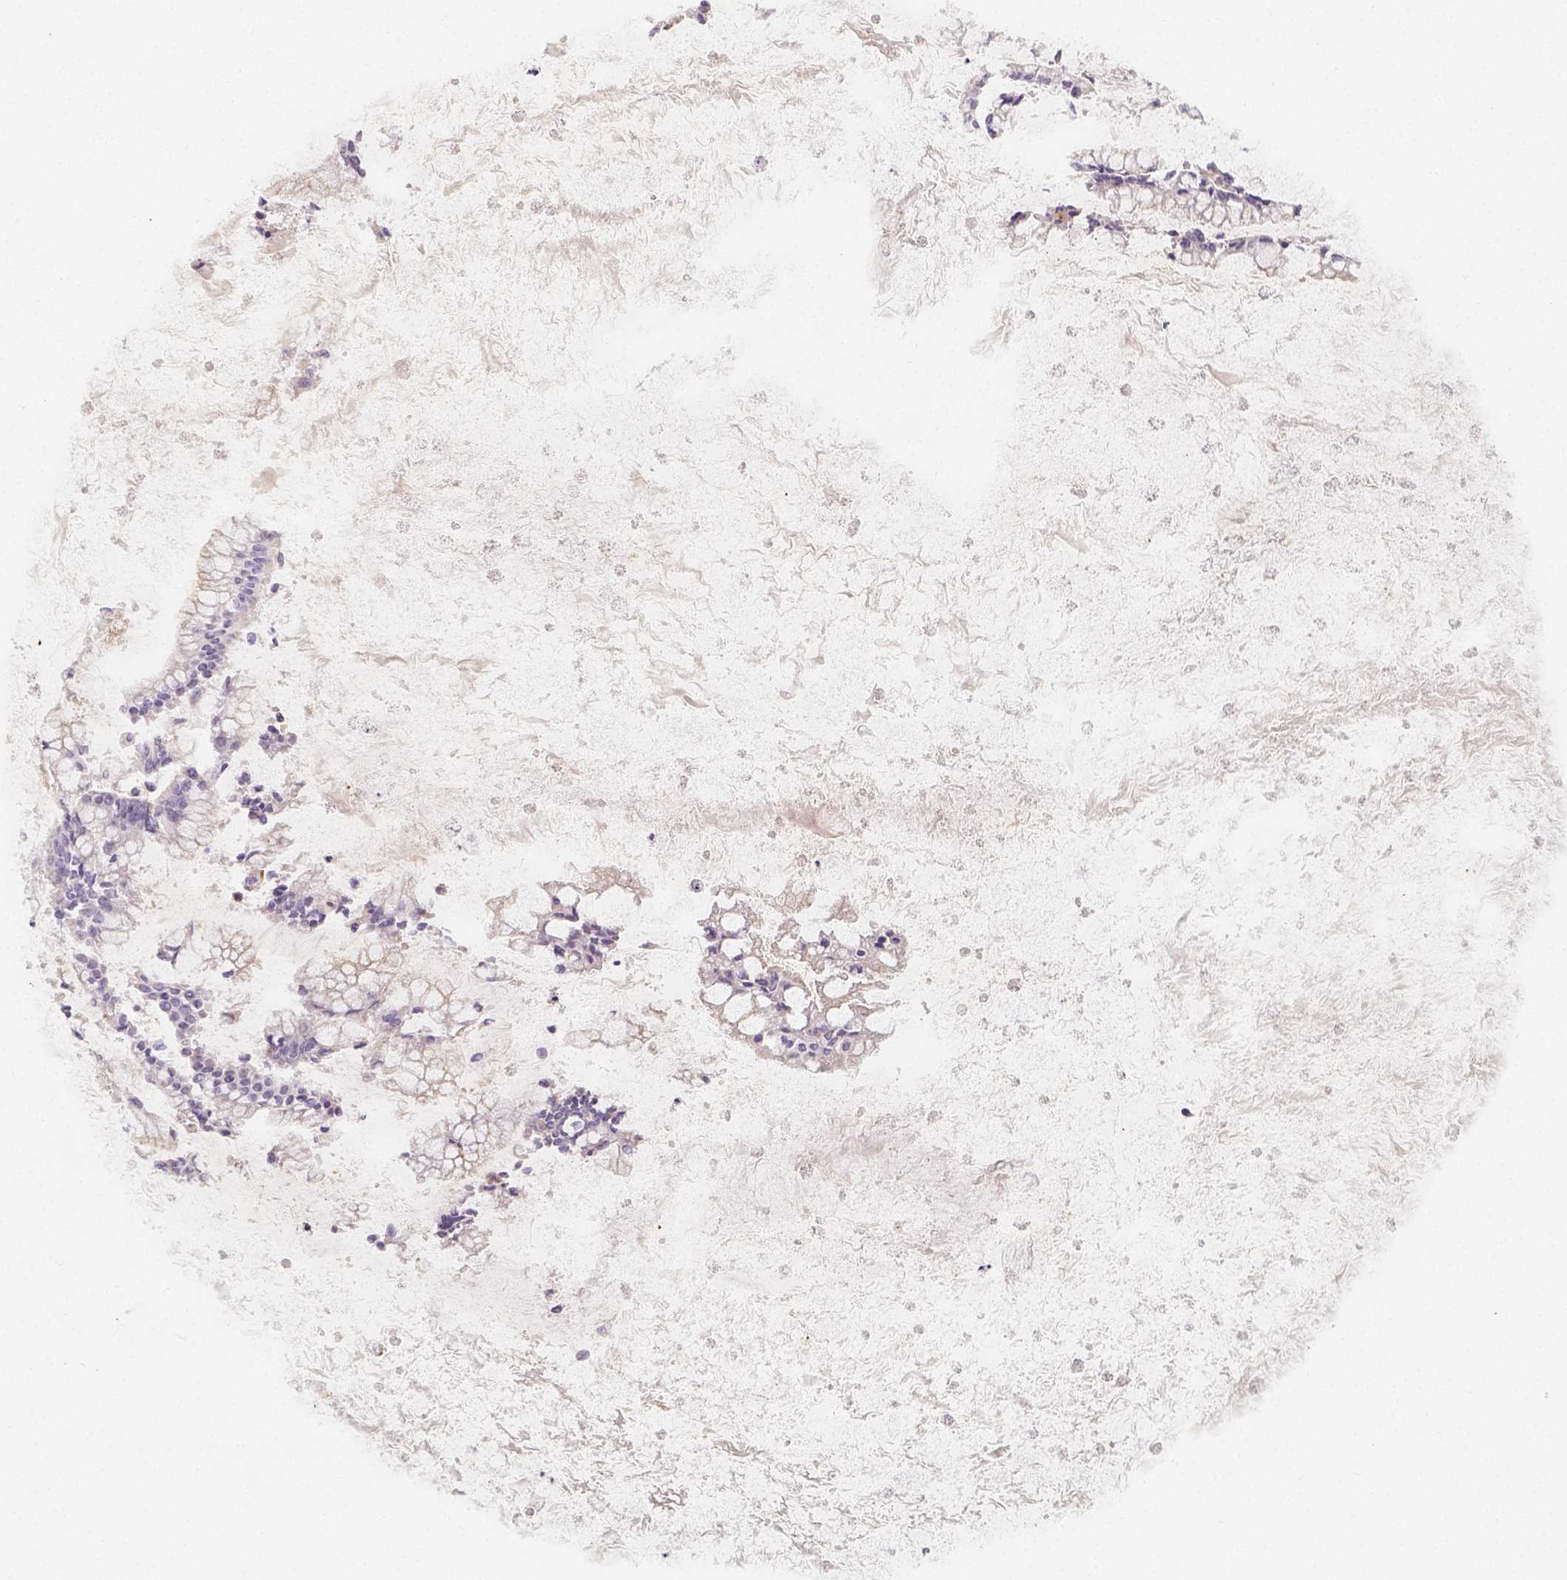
{"staining": {"intensity": "negative", "quantity": "none", "location": "none"}, "tissue": "ovarian cancer", "cell_type": "Tumor cells", "image_type": "cancer", "snomed": [{"axis": "morphology", "description": "Cystadenocarcinoma, mucinous, NOS"}, {"axis": "topography", "description": "Ovary"}], "caption": "Micrograph shows no protein expression in tumor cells of mucinous cystadenocarcinoma (ovarian) tissue. The staining is performed using DAB (3,3'-diaminobenzidine) brown chromogen with nuclei counter-stained in using hematoxylin.", "gene": "PTPRJ", "patient": {"sex": "female", "age": 67}}